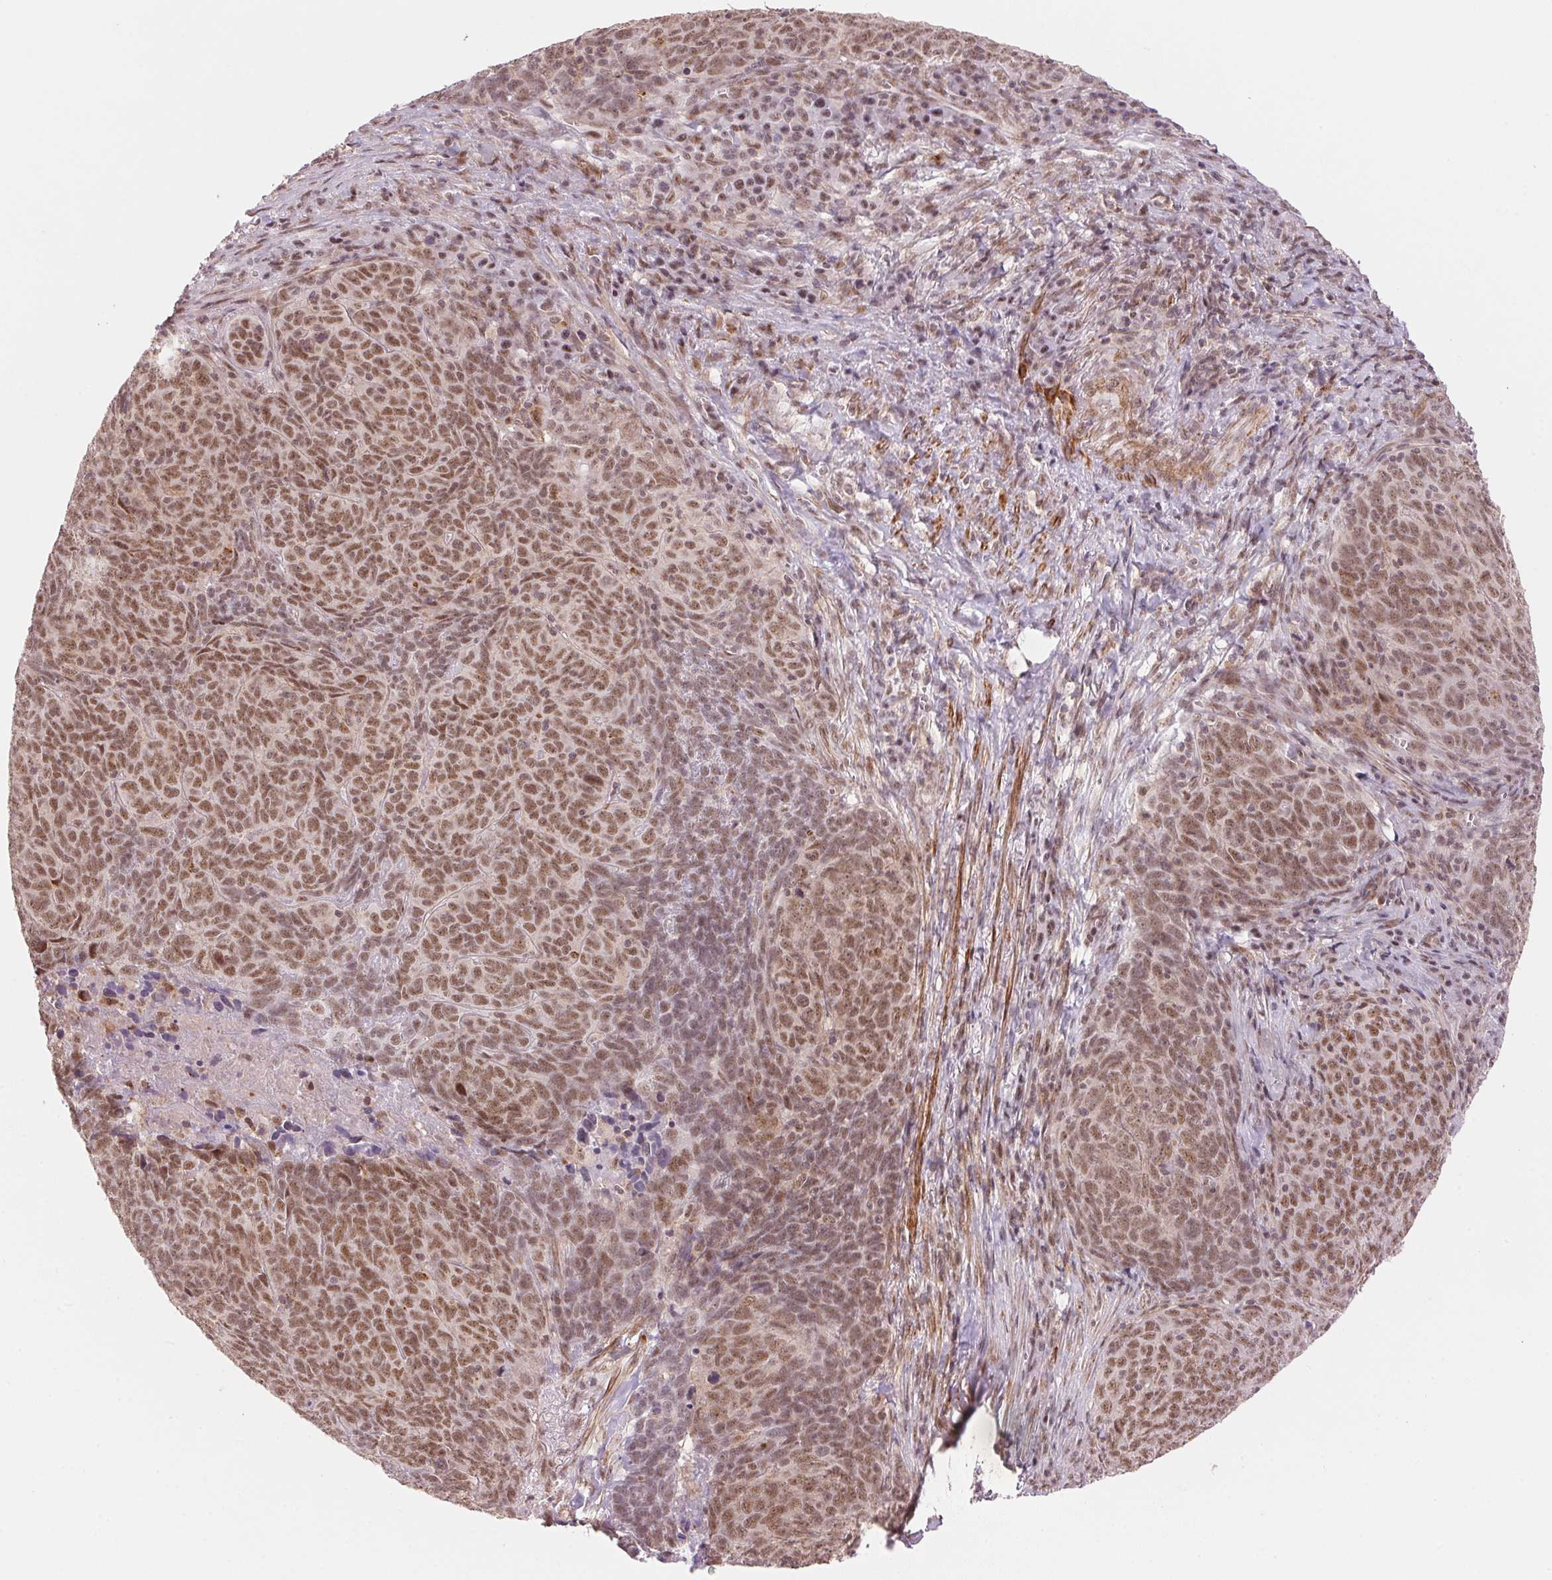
{"staining": {"intensity": "moderate", "quantity": ">75%", "location": "nuclear"}, "tissue": "skin cancer", "cell_type": "Tumor cells", "image_type": "cancer", "snomed": [{"axis": "morphology", "description": "Squamous cell carcinoma, NOS"}, {"axis": "topography", "description": "Skin"}, {"axis": "topography", "description": "Anal"}], "caption": "Human skin cancer stained for a protein (brown) displays moderate nuclear positive expression in approximately >75% of tumor cells.", "gene": "HNRNPDL", "patient": {"sex": "female", "age": 51}}